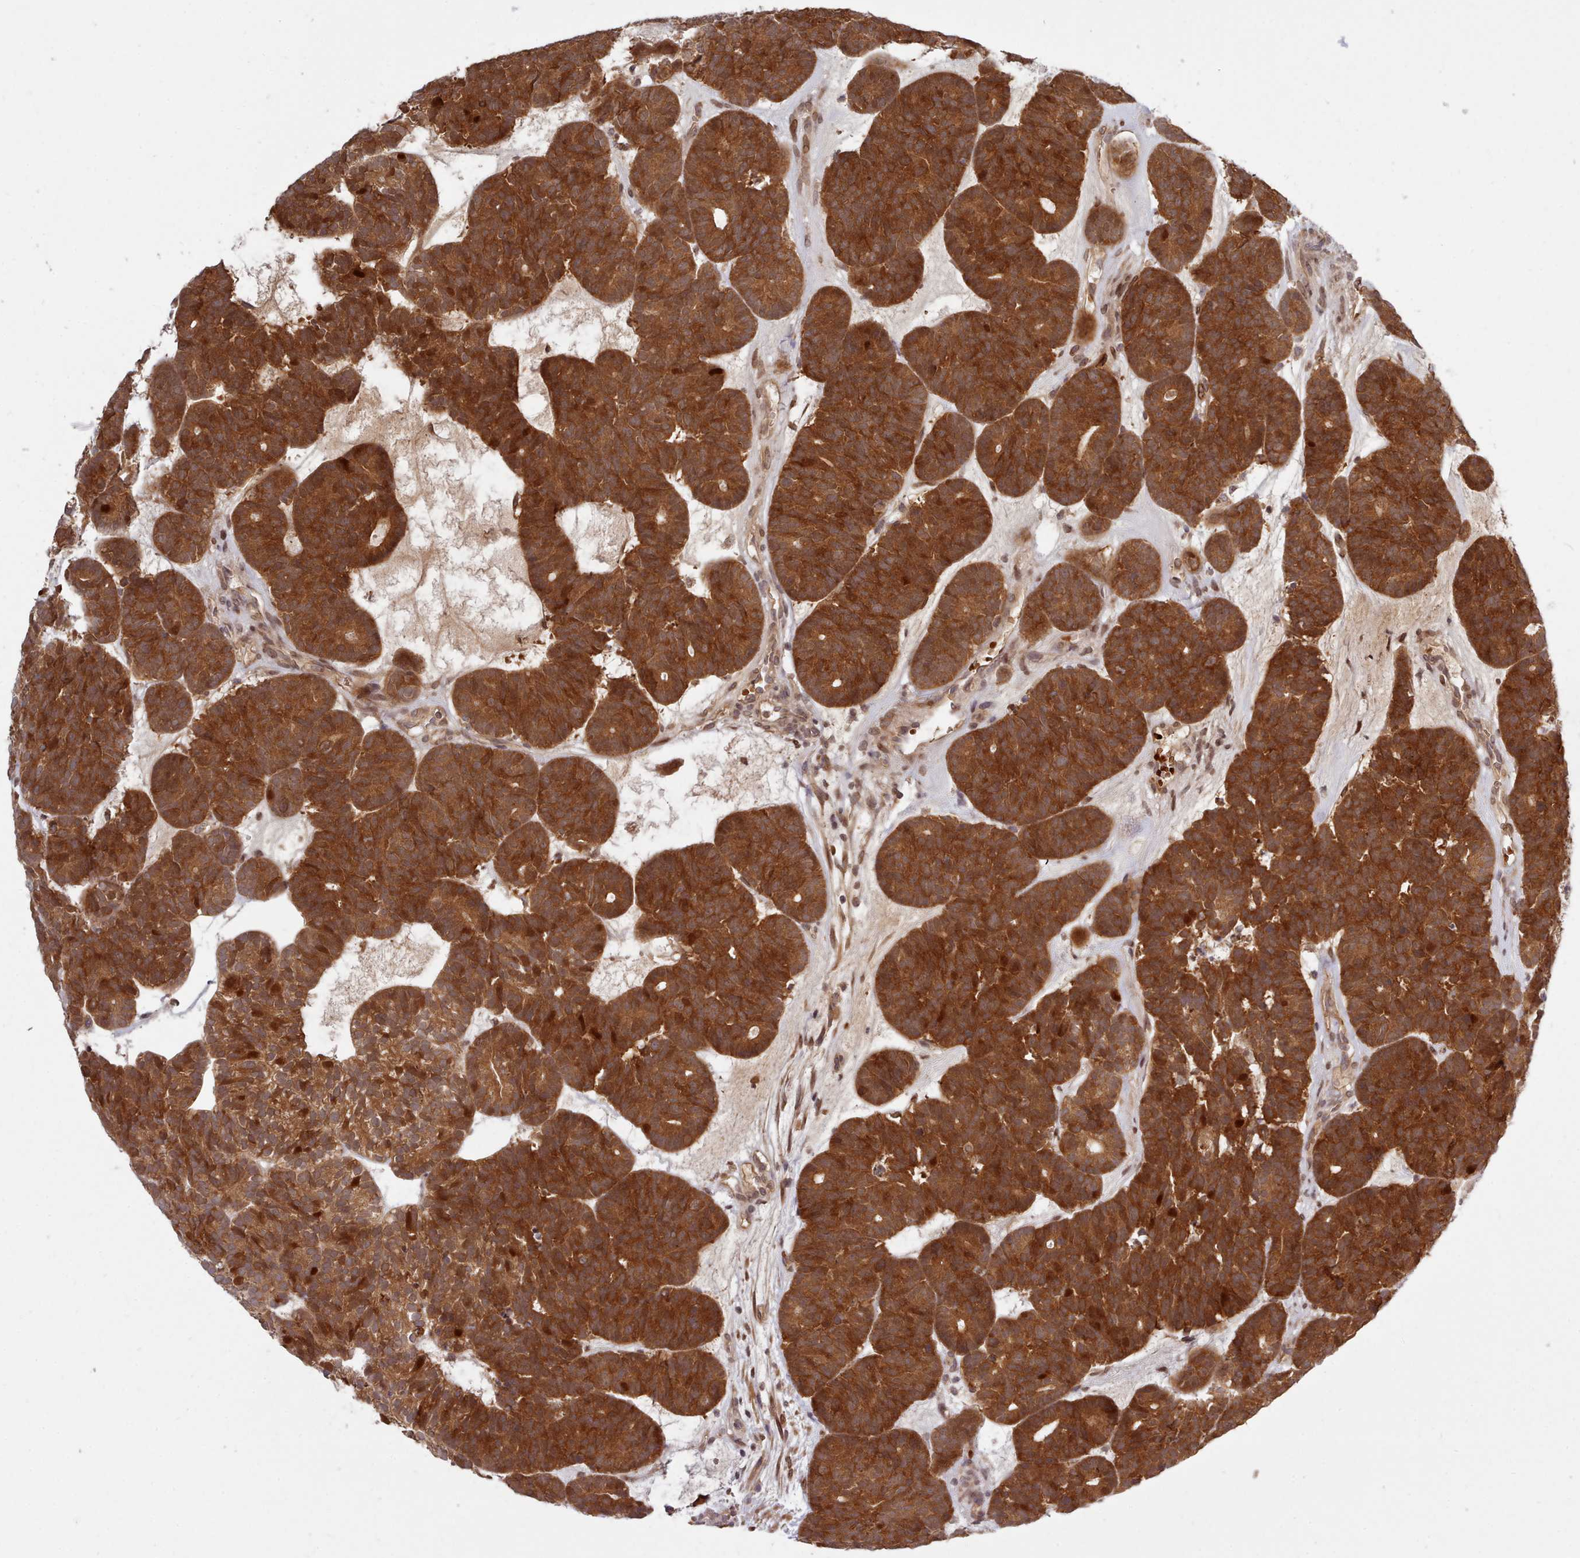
{"staining": {"intensity": "strong", "quantity": ">75%", "location": "cytoplasmic/membranous,nuclear"}, "tissue": "head and neck cancer", "cell_type": "Tumor cells", "image_type": "cancer", "snomed": [{"axis": "morphology", "description": "Adenocarcinoma, NOS"}, {"axis": "topography", "description": "Head-Neck"}], "caption": "Brown immunohistochemical staining in human adenocarcinoma (head and neck) displays strong cytoplasmic/membranous and nuclear staining in approximately >75% of tumor cells. (Stains: DAB in brown, nuclei in blue, Microscopy: brightfield microscopy at high magnification).", "gene": "UBE2G1", "patient": {"sex": "female", "age": 81}}